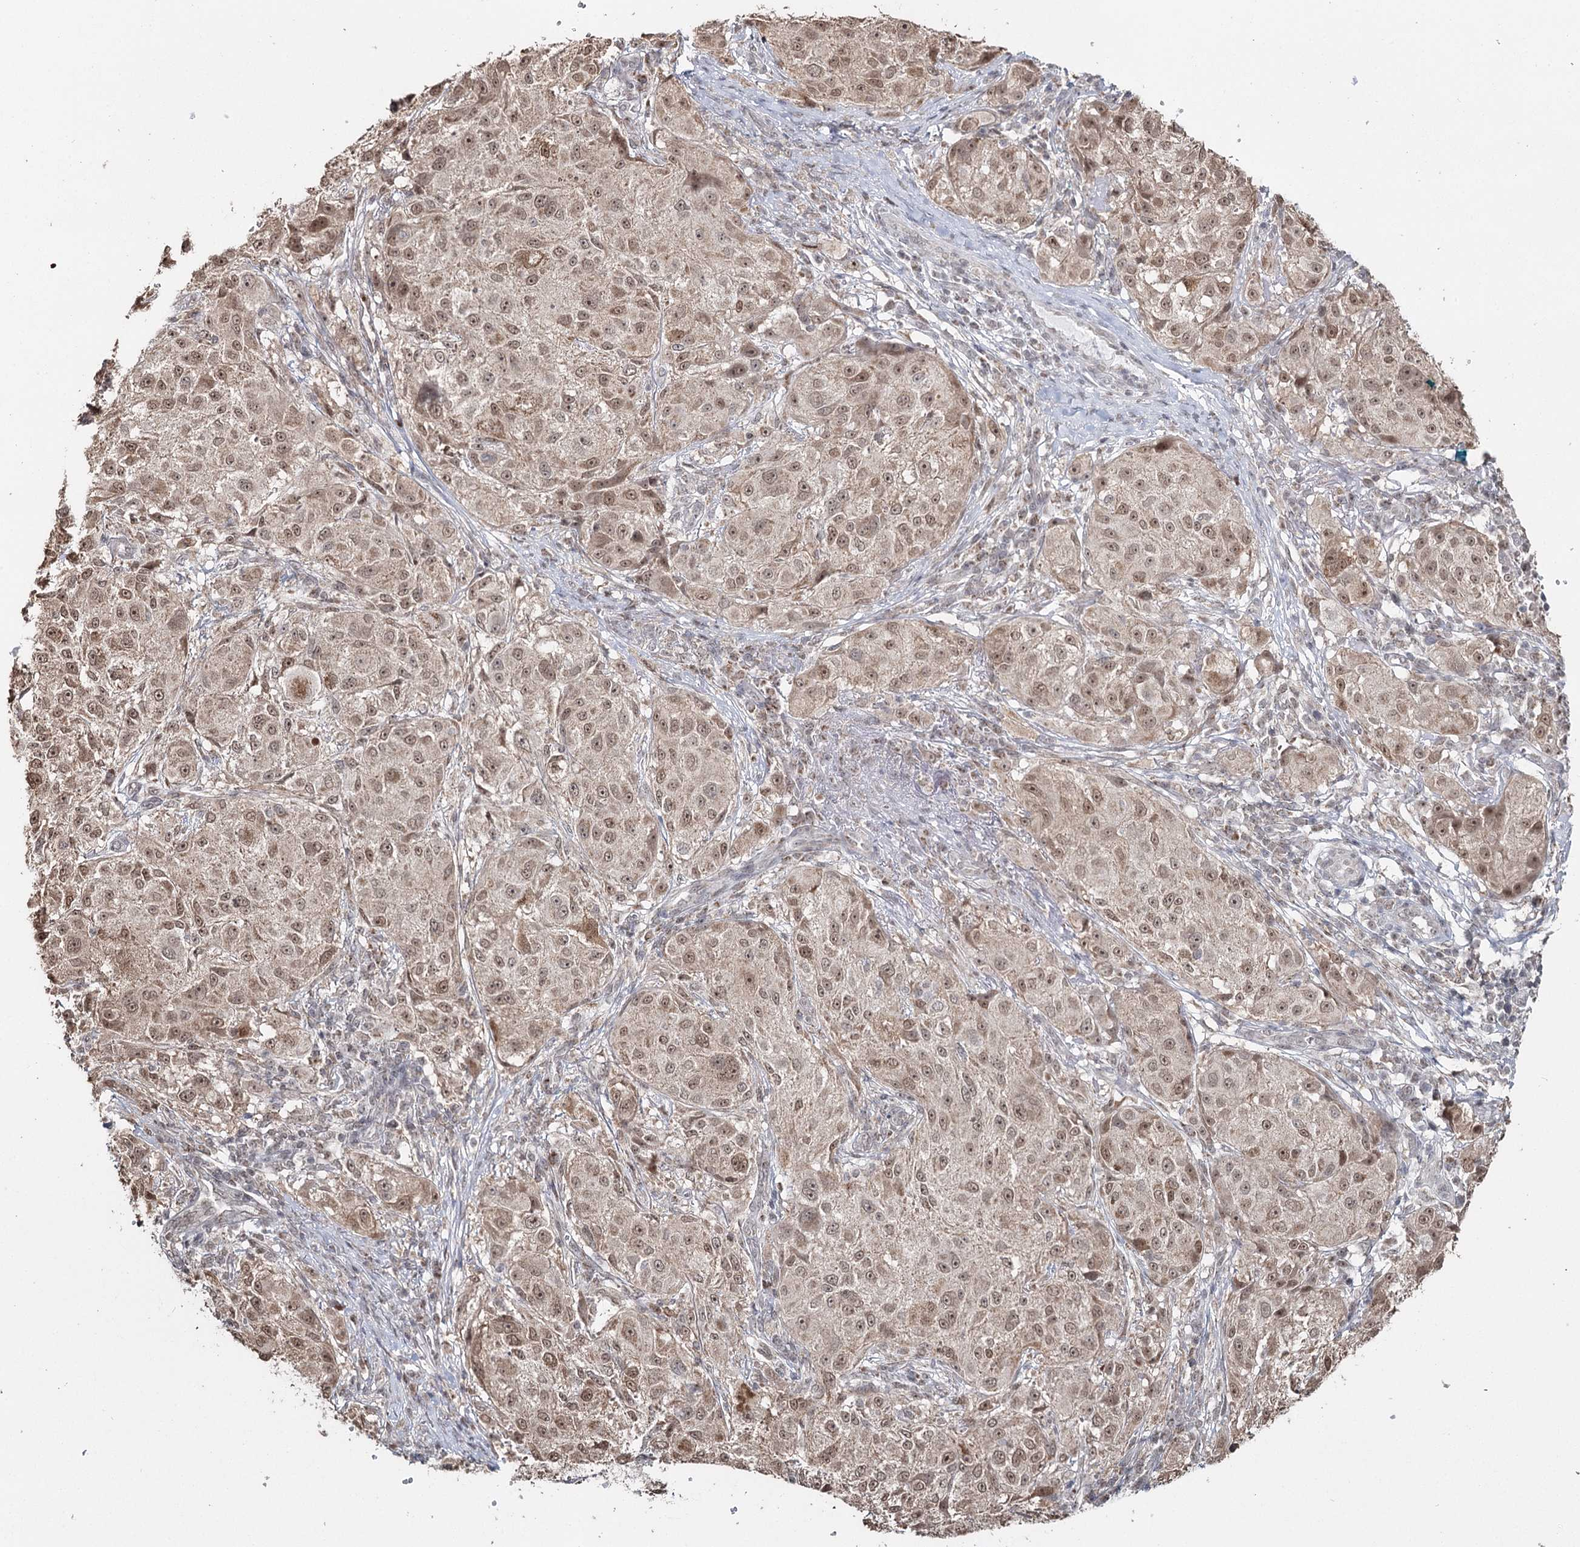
{"staining": {"intensity": "moderate", "quantity": ">75%", "location": "cytoplasmic/membranous,nuclear"}, "tissue": "melanoma", "cell_type": "Tumor cells", "image_type": "cancer", "snomed": [{"axis": "morphology", "description": "Necrosis, NOS"}, {"axis": "morphology", "description": "Malignant melanoma, NOS"}, {"axis": "topography", "description": "Skin"}], "caption": "Immunohistochemistry image of melanoma stained for a protein (brown), which reveals medium levels of moderate cytoplasmic/membranous and nuclear expression in approximately >75% of tumor cells.", "gene": "PDHX", "patient": {"sex": "female", "age": 87}}